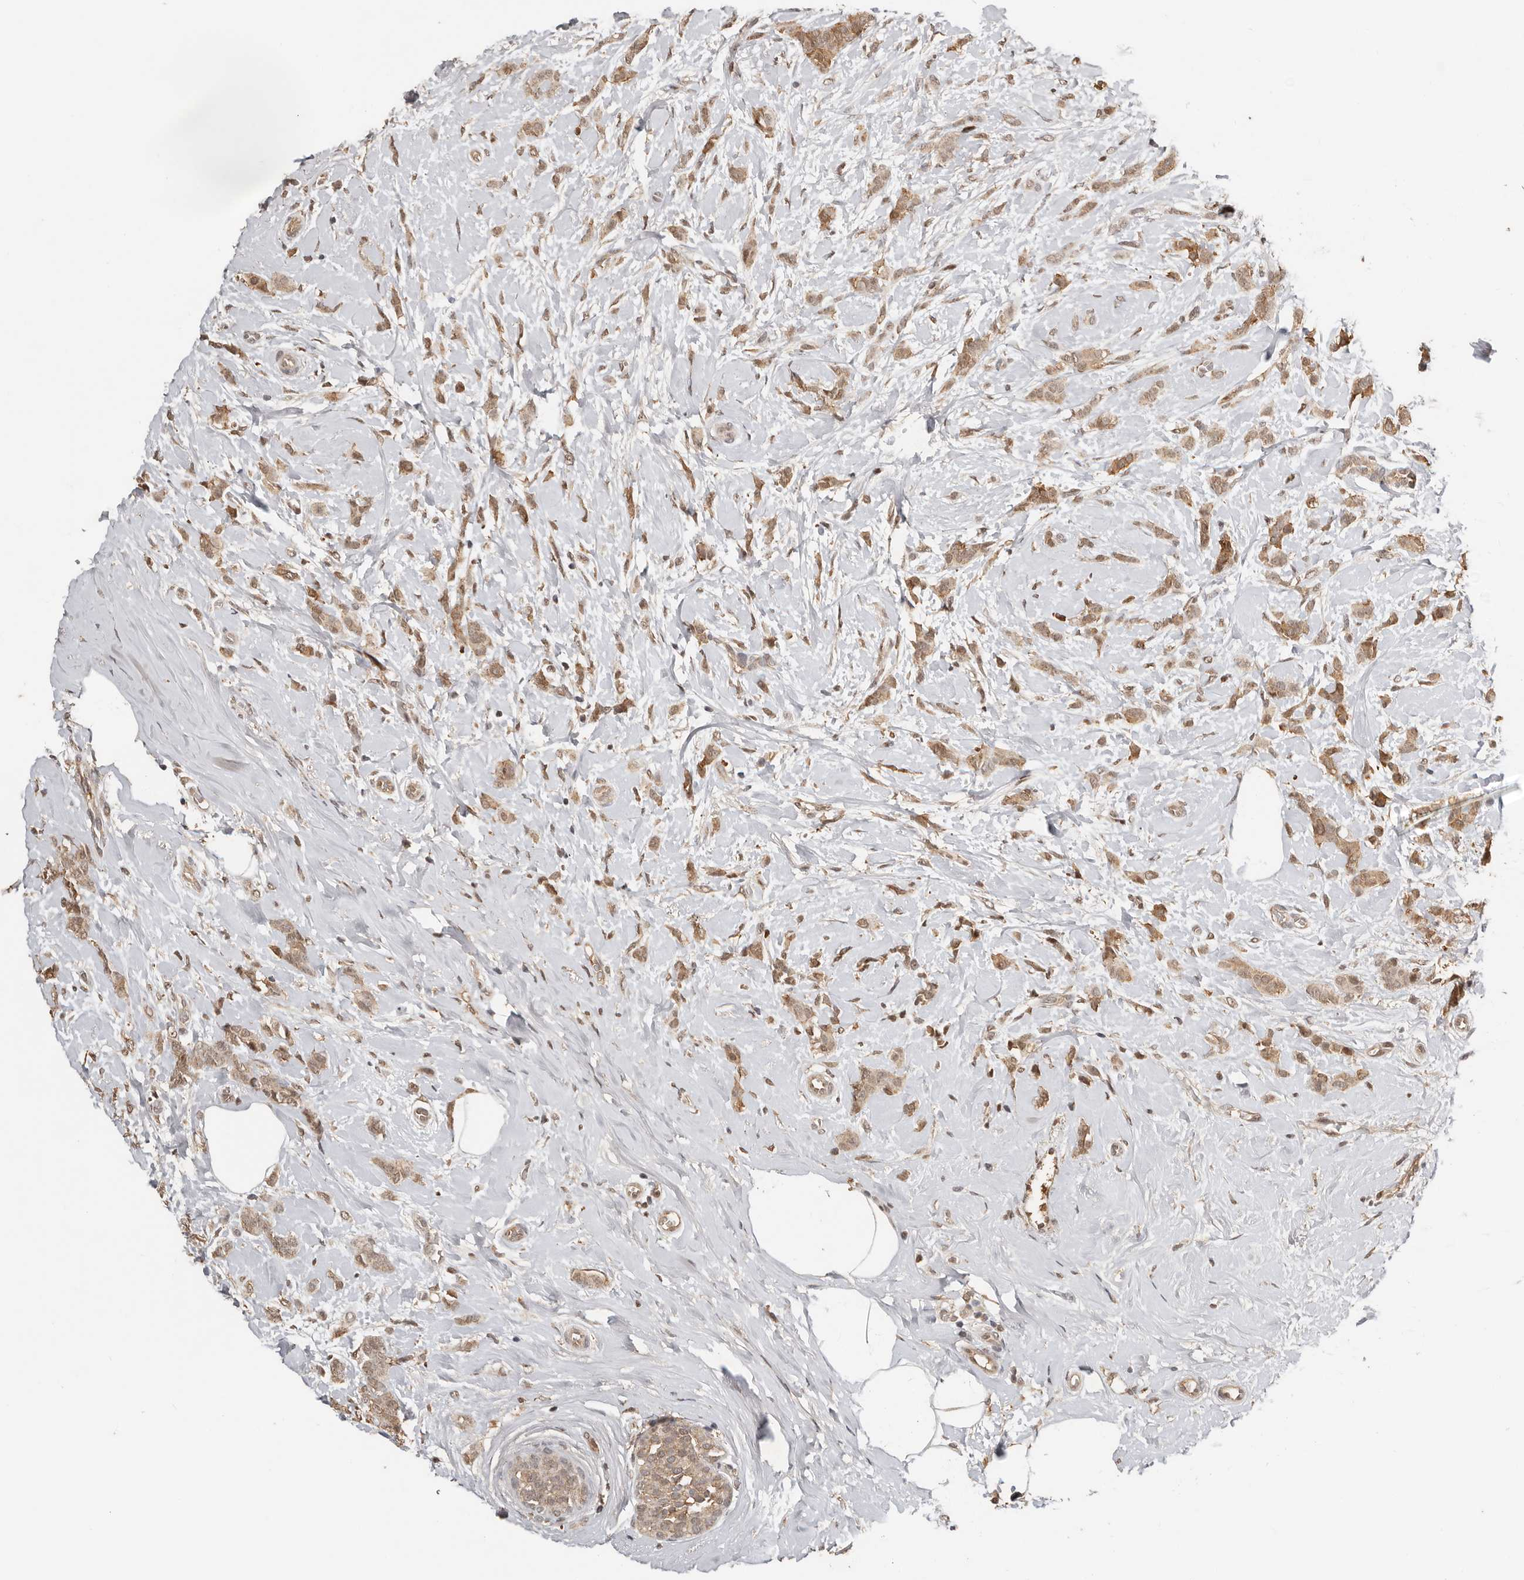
{"staining": {"intensity": "moderate", "quantity": ">75%", "location": "cytoplasmic/membranous"}, "tissue": "breast cancer", "cell_type": "Tumor cells", "image_type": "cancer", "snomed": [{"axis": "morphology", "description": "Lobular carcinoma, in situ"}, {"axis": "morphology", "description": "Lobular carcinoma"}, {"axis": "topography", "description": "Breast"}], "caption": "Moderate cytoplasmic/membranous positivity is present in about >75% of tumor cells in breast lobular carcinoma.", "gene": "SEC14L1", "patient": {"sex": "female", "age": 41}}